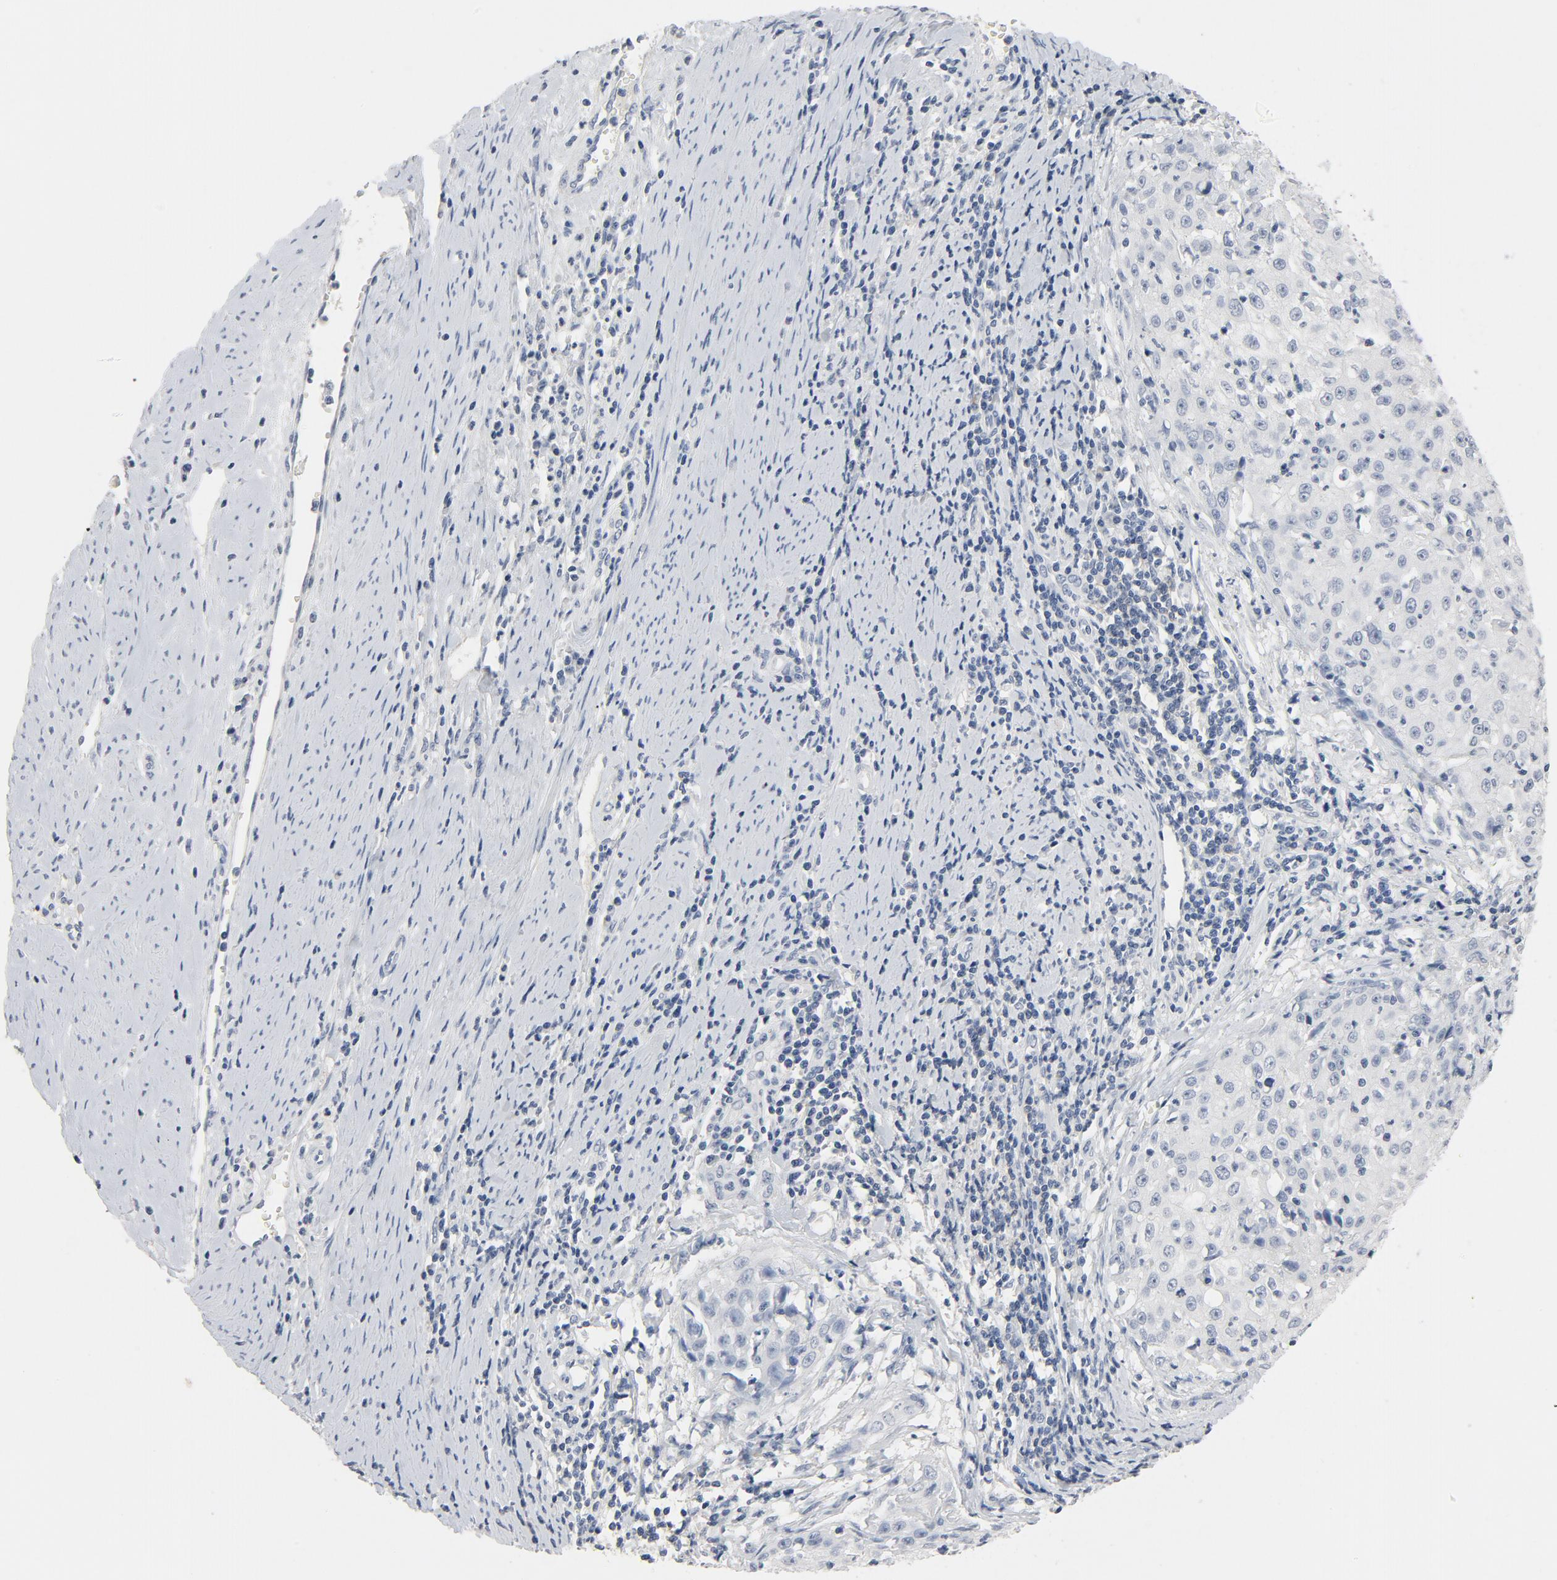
{"staining": {"intensity": "negative", "quantity": "none", "location": "none"}, "tissue": "cervical cancer", "cell_type": "Tumor cells", "image_type": "cancer", "snomed": [{"axis": "morphology", "description": "Squamous cell carcinoma, NOS"}, {"axis": "topography", "description": "Cervix"}], "caption": "Protein analysis of cervical squamous cell carcinoma shows no significant expression in tumor cells. (Stains: DAB (3,3'-diaminobenzidine) immunohistochemistry (IHC) with hematoxylin counter stain, Microscopy: brightfield microscopy at high magnification).", "gene": "ZCCHC13", "patient": {"sex": "female", "age": 27}}